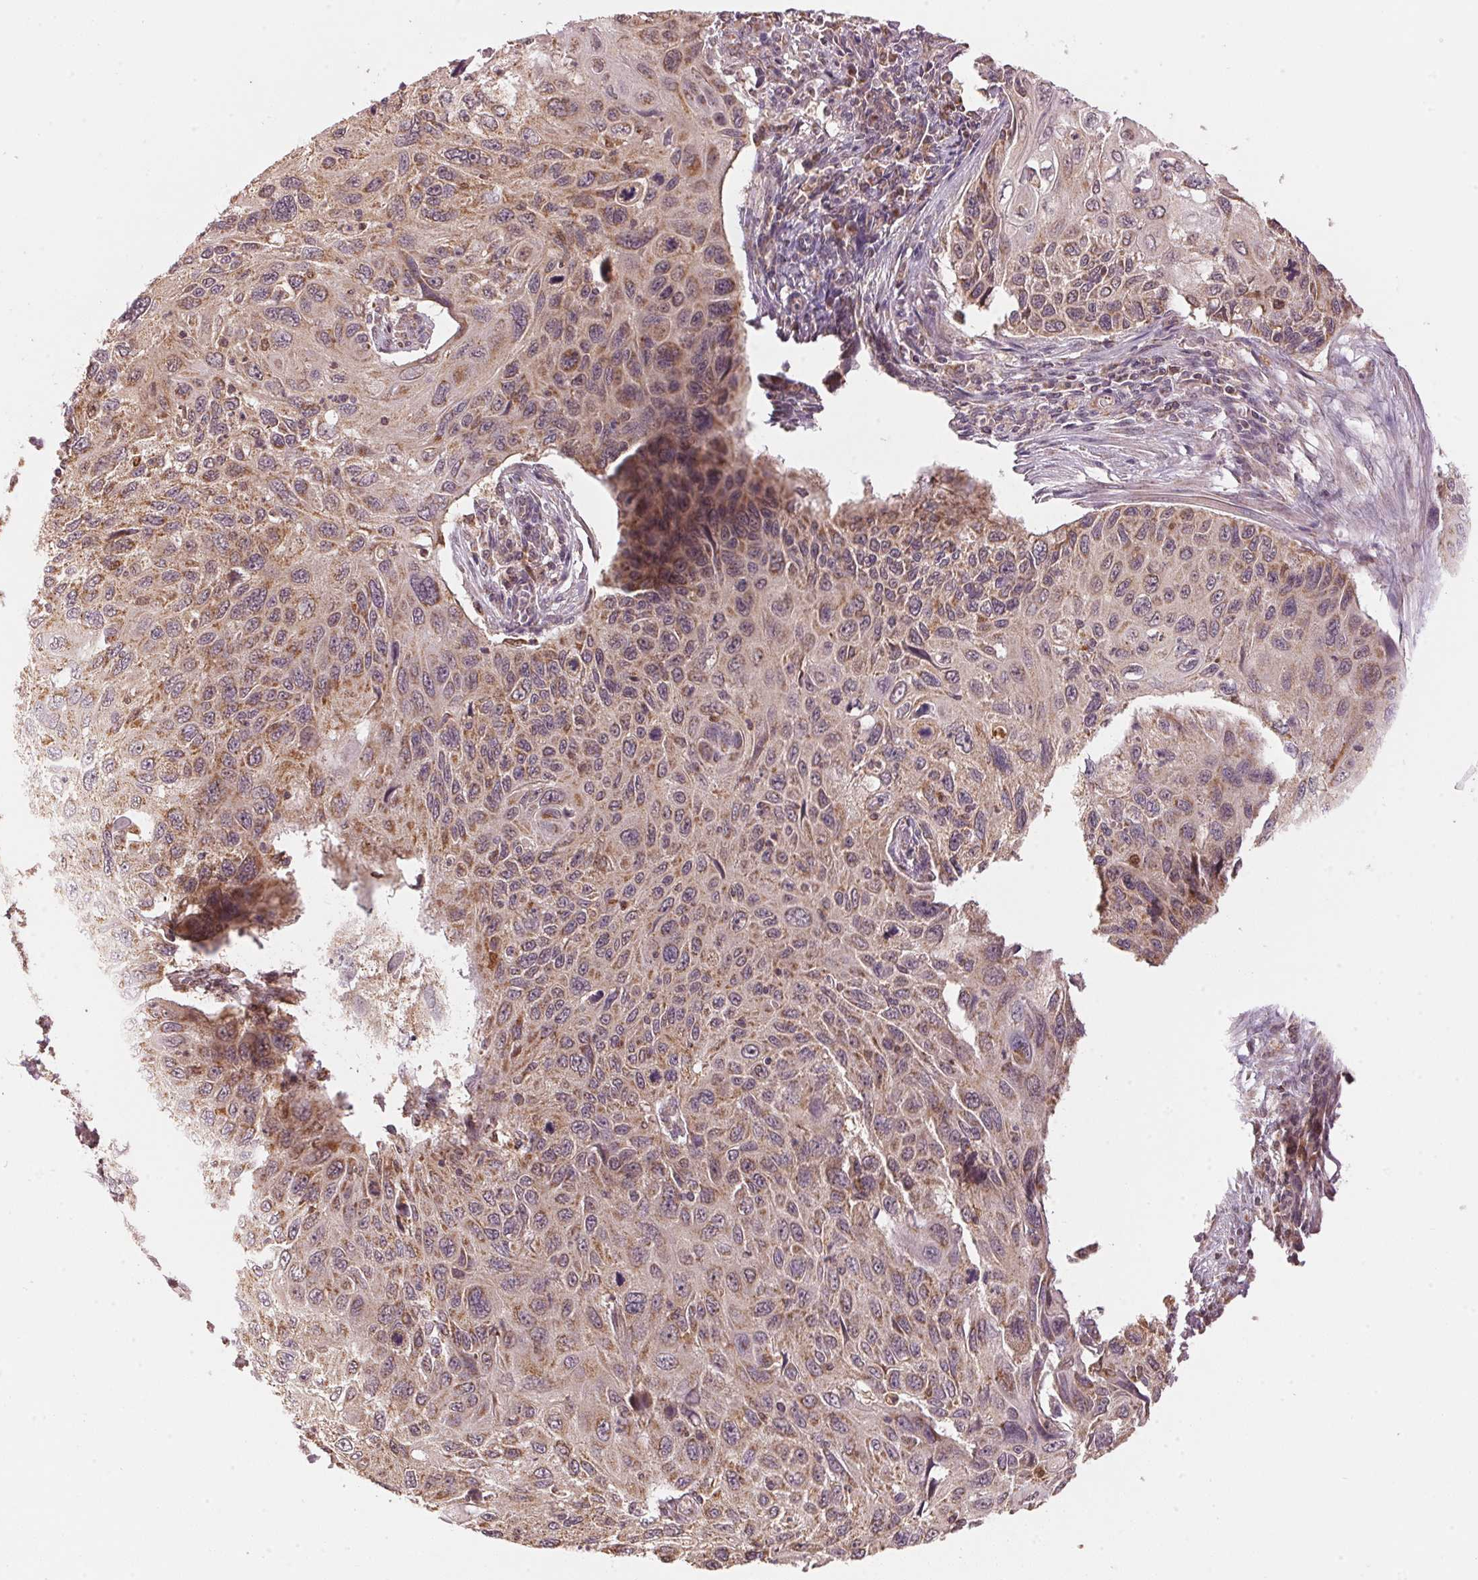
{"staining": {"intensity": "moderate", "quantity": "25%-75%", "location": "cytoplasmic/membranous"}, "tissue": "cervical cancer", "cell_type": "Tumor cells", "image_type": "cancer", "snomed": [{"axis": "morphology", "description": "Squamous cell carcinoma, NOS"}, {"axis": "topography", "description": "Cervix"}], "caption": "Protein staining of cervical cancer (squamous cell carcinoma) tissue reveals moderate cytoplasmic/membranous positivity in about 25%-75% of tumor cells. (brown staining indicates protein expression, while blue staining denotes nuclei).", "gene": "ARHGAP6", "patient": {"sex": "female", "age": 70}}